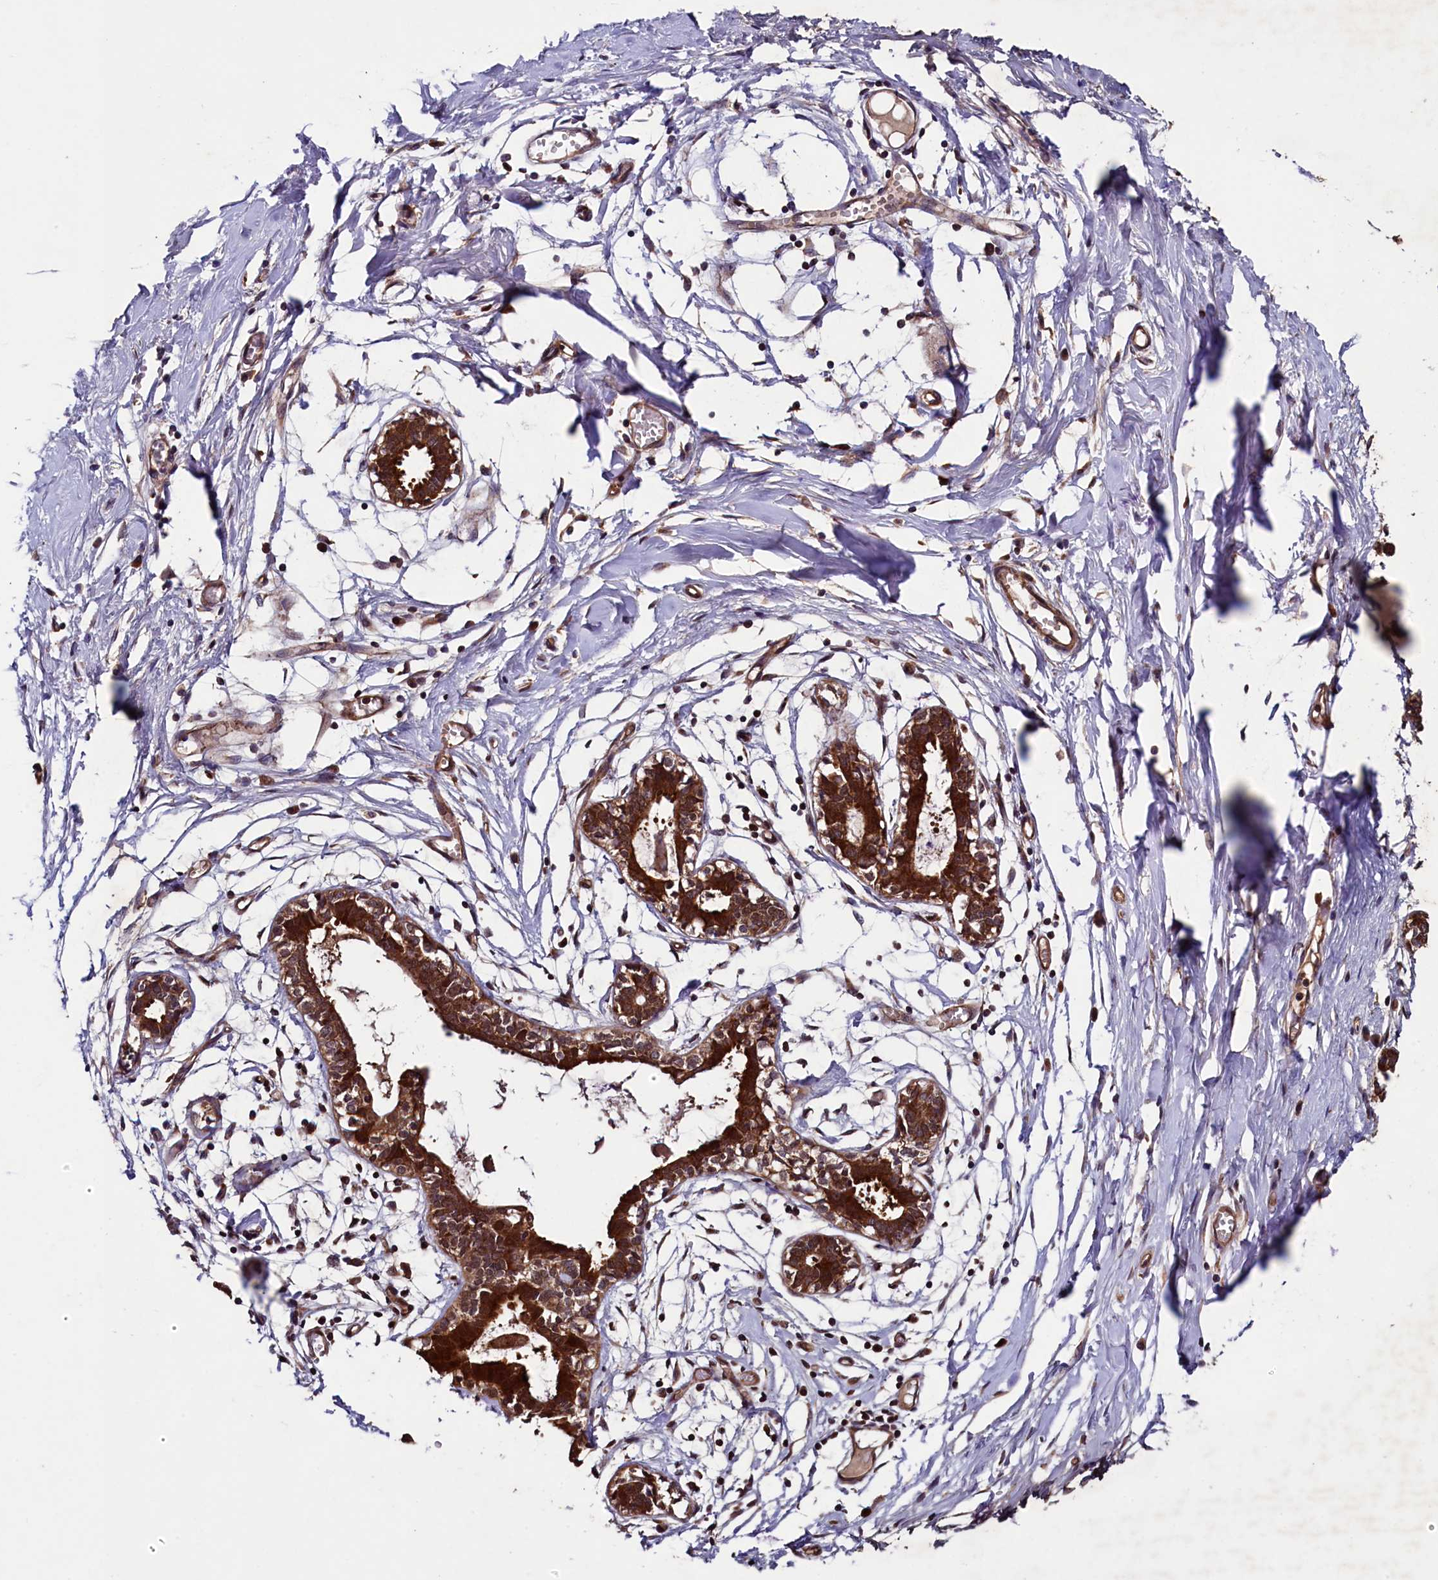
{"staining": {"intensity": "negative", "quantity": "none", "location": "none"}, "tissue": "breast", "cell_type": "Adipocytes", "image_type": "normal", "snomed": [{"axis": "morphology", "description": "Normal tissue, NOS"}, {"axis": "topography", "description": "Breast"}], "caption": "A high-resolution micrograph shows immunohistochemistry (IHC) staining of unremarkable breast, which displays no significant staining in adipocytes.", "gene": "BLTP3B", "patient": {"sex": "female", "age": 27}}